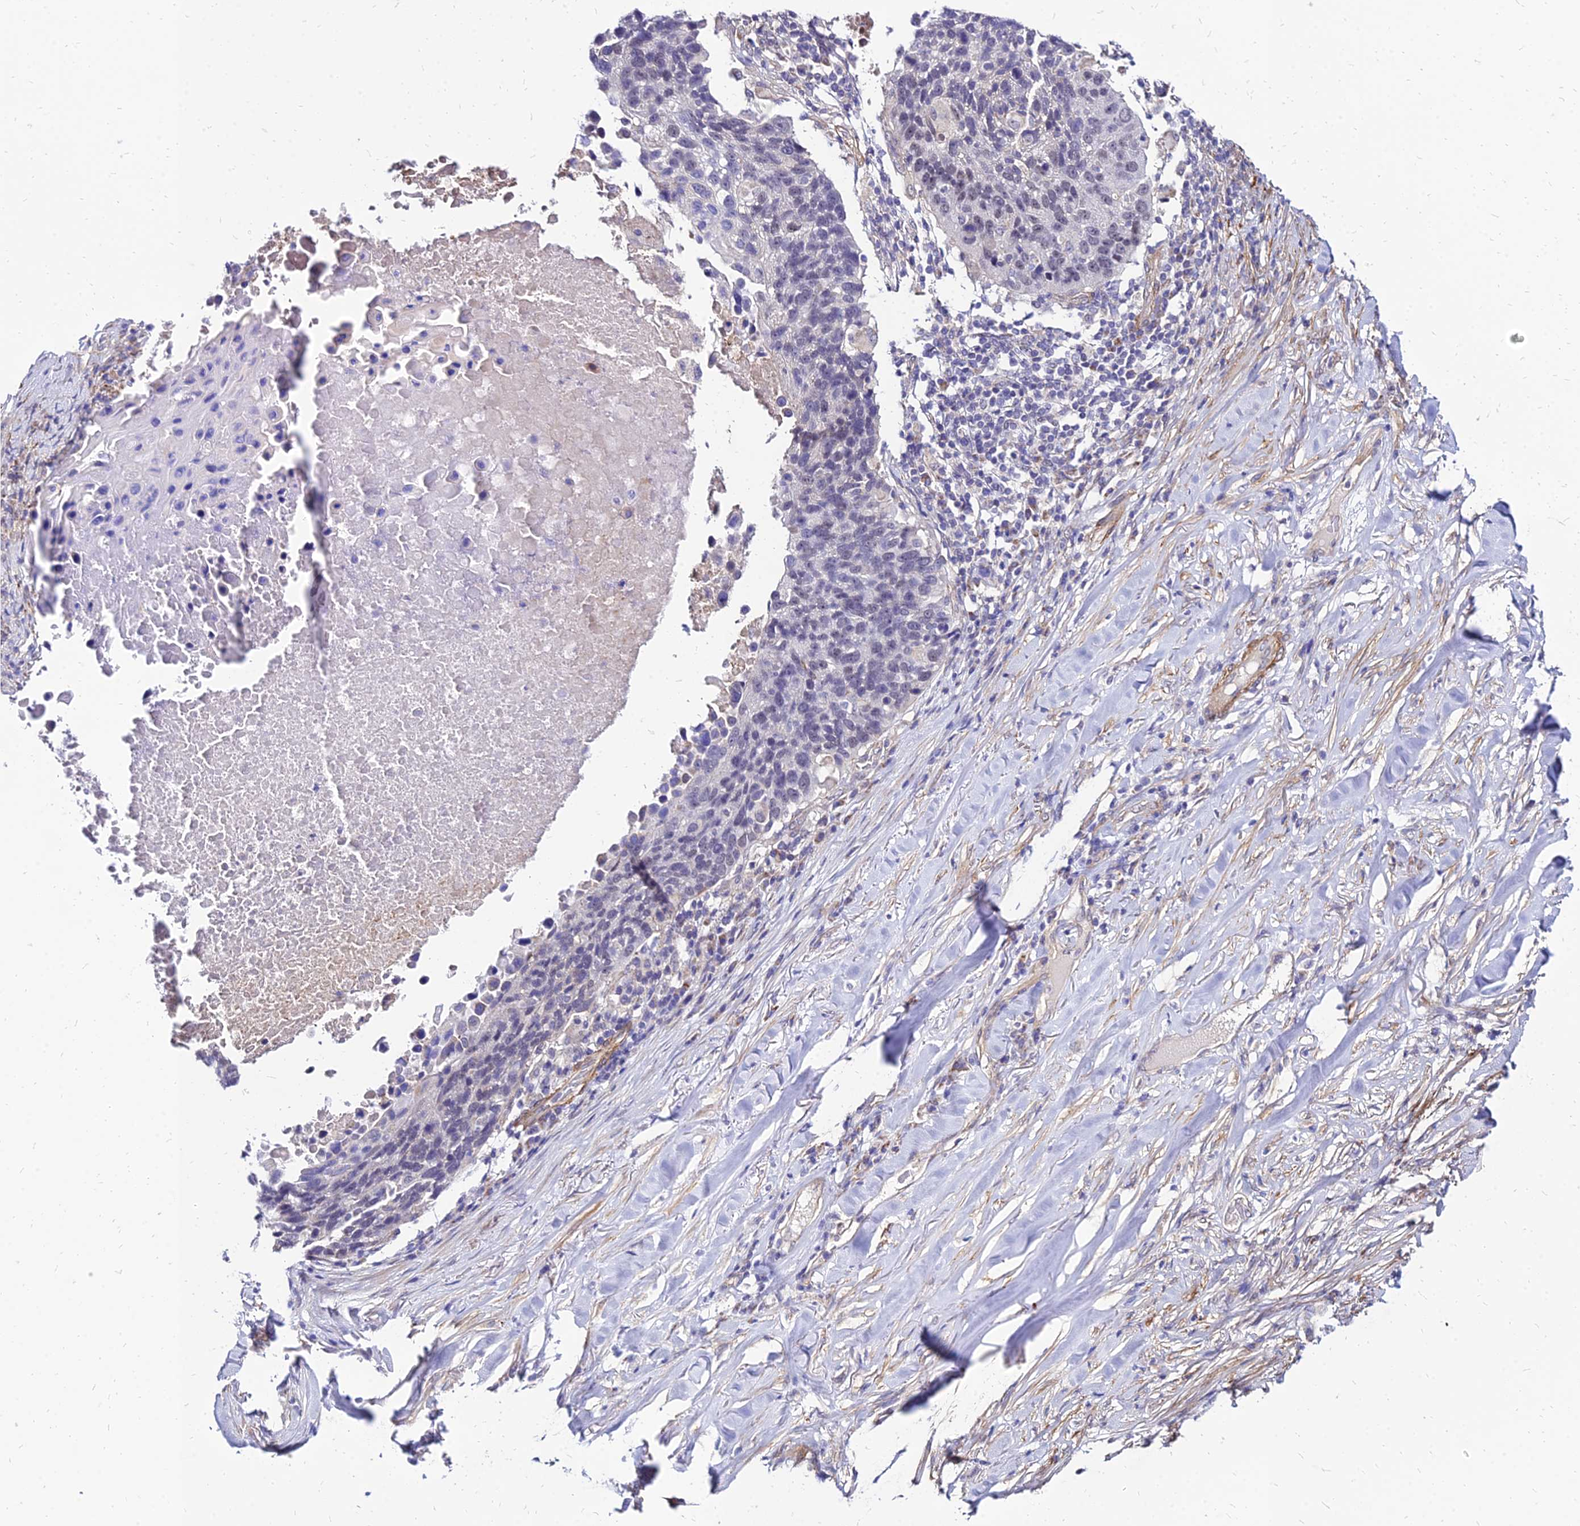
{"staining": {"intensity": "weak", "quantity": "<25%", "location": "nuclear"}, "tissue": "lung cancer", "cell_type": "Tumor cells", "image_type": "cancer", "snomed": [{"axis": "morphology", "description": "Normal tissue, NOS"}, {"axis": "morphology", "description": "Squamous cell carcinoma, NOS"}, {"axis": "topography", "description": "Lymph node"}, {"axis": "topography", "description": "Lung"}], "caption": "Protein analysis of lung cancer reveals no significant staining in tumor cells.", "gene": "YEATS2", "patient": {"sex": "male", "age": 66}}